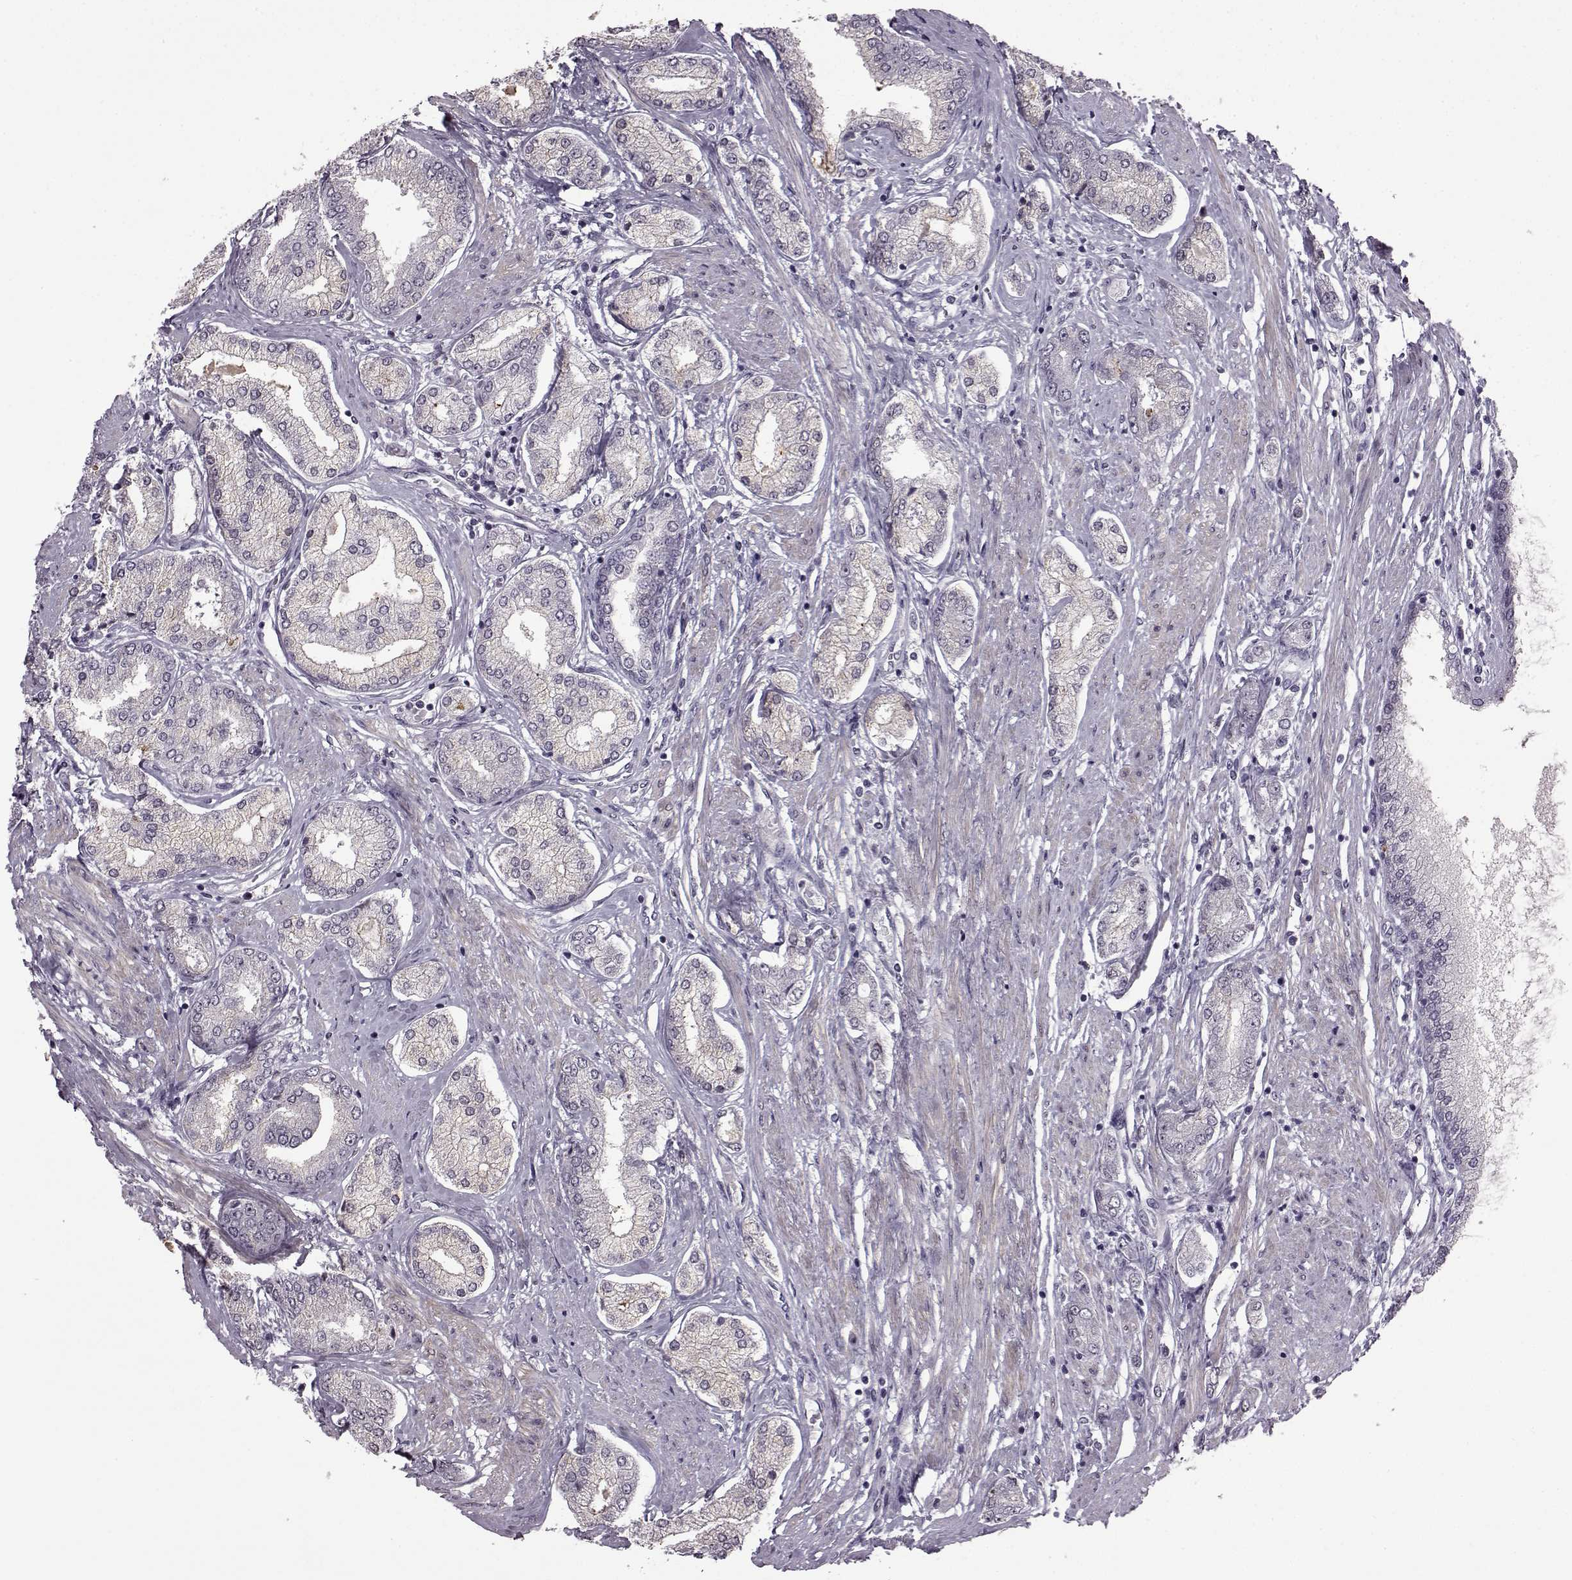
{"staining": {"intensity": "negative", "quantity": "none", "location": "none"}, "tissue": "prostate cancer", "cell_type": "Tumor cells", "image_type": "cancer", "snomed": [{"axis": "morphology", "description": "Adenocarcinoma, NOS"}, {"axis": "topography", "description": "Prostate"}], "caption": "Tumor cells are negative for protein expression in human prostate adenocarcinoma.", "gene": "SLC28A2", "patient": {"sex": "male", "age": 63}}